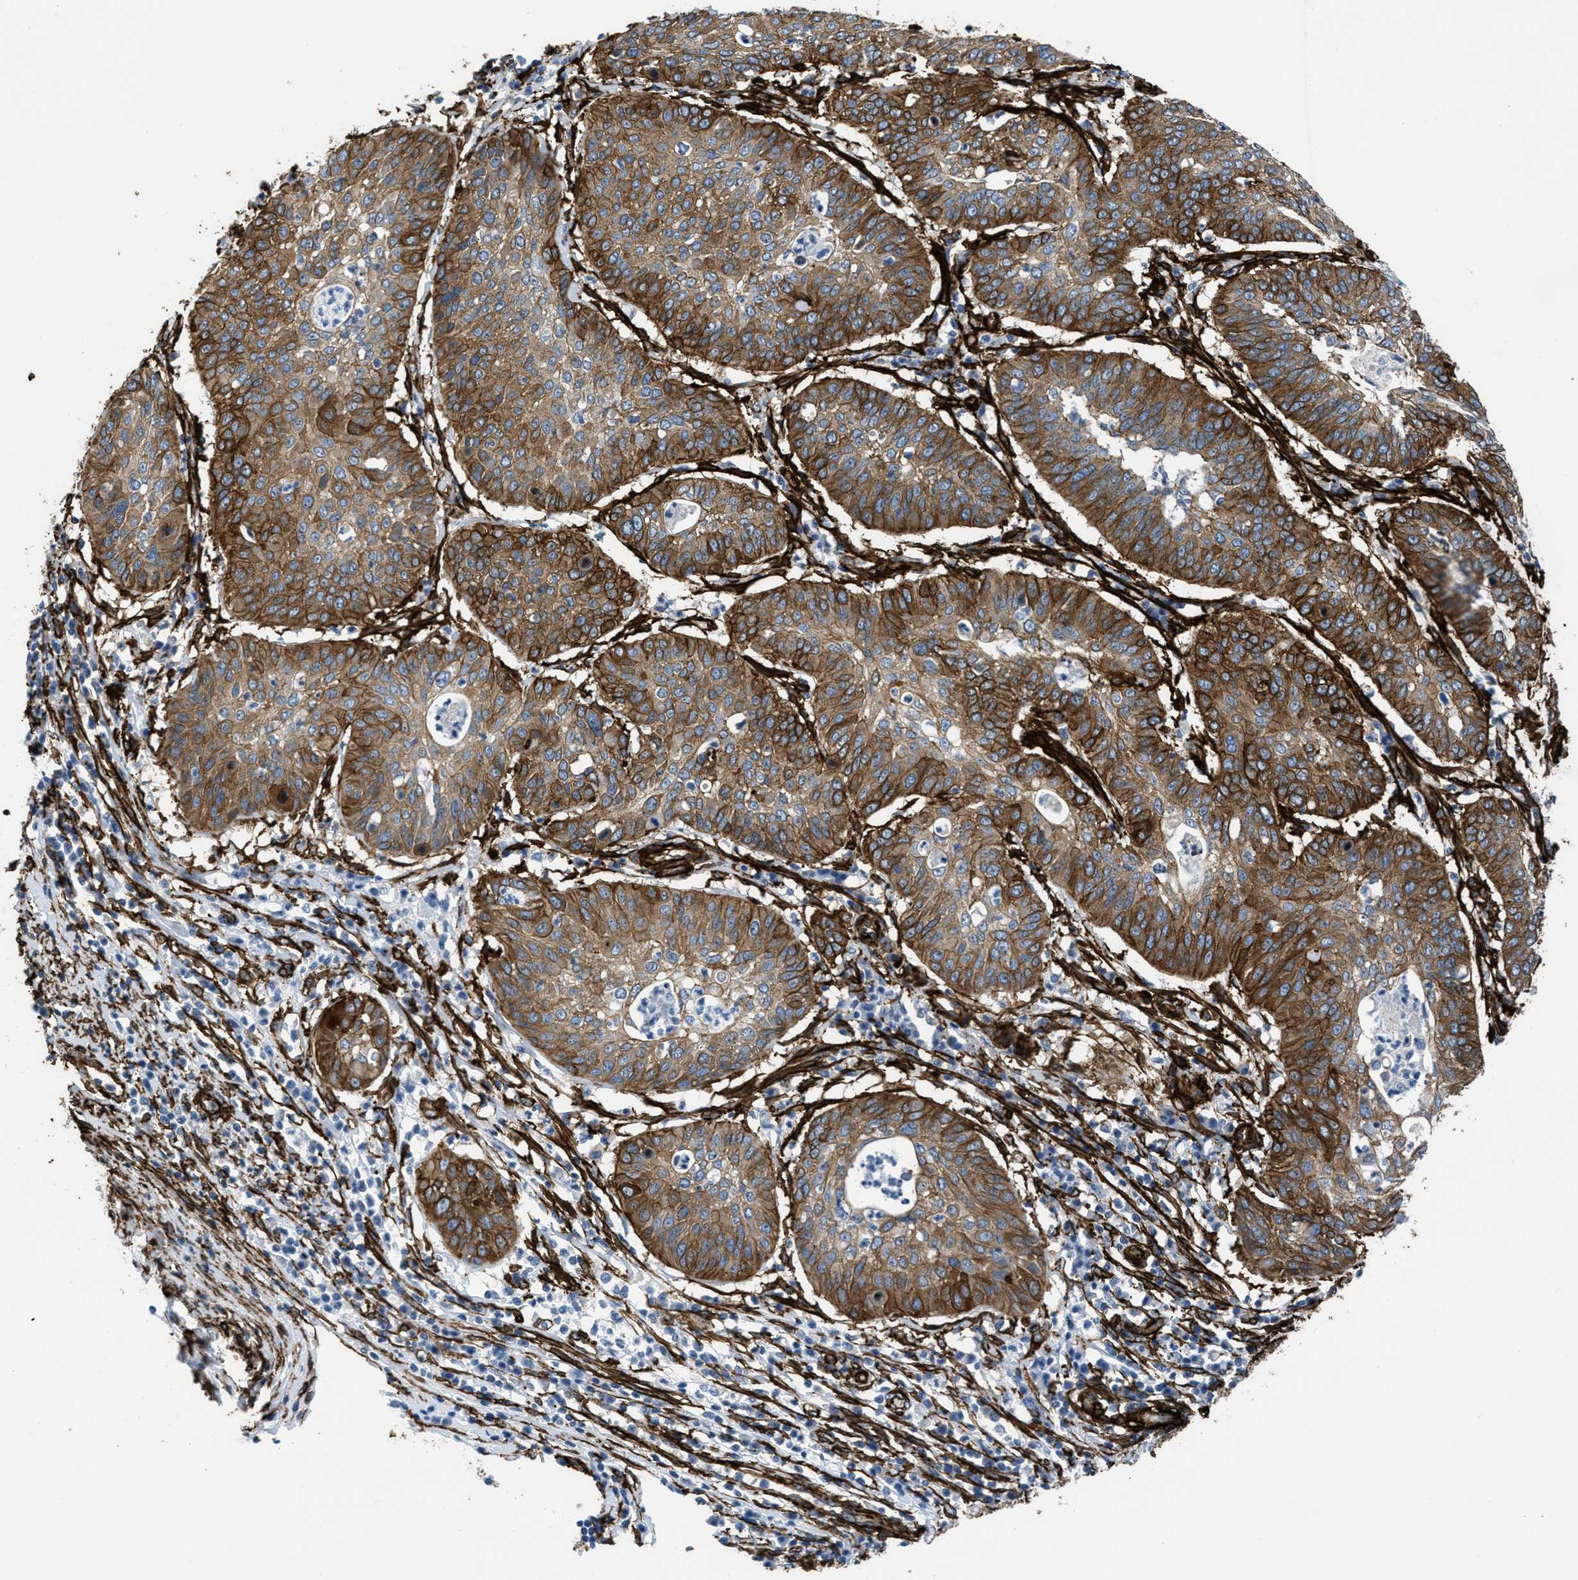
{"staining": {"intensity": "moderate", "quantity": ">75%", "location": "cytoplasmic/membranous"}, "tissue": "cervical cancer", "cell_type": "Tumor cells", "image_type": "cancer", "snomed": [{"axis": "morphology", "description": "Normal tissue, NOS"}, {"axis": "morphology", "description": "Squamous cell carcinoma, NOS"}, {"axis": "topography", "description": "Cervix"}], "caption": "IHC image of neoplastic tissue: human squamous cell carcinoma (cervical) stained using immunohistochemistry (IHC) displays medium levels of moderate protein expression localized specifically in the cytoplasmic/membranous of tumor cells, appearing as a cytoplasmic/membranous brown color.", "gene": "CALD1", "patient": {"sex": "female", "age": 39}}